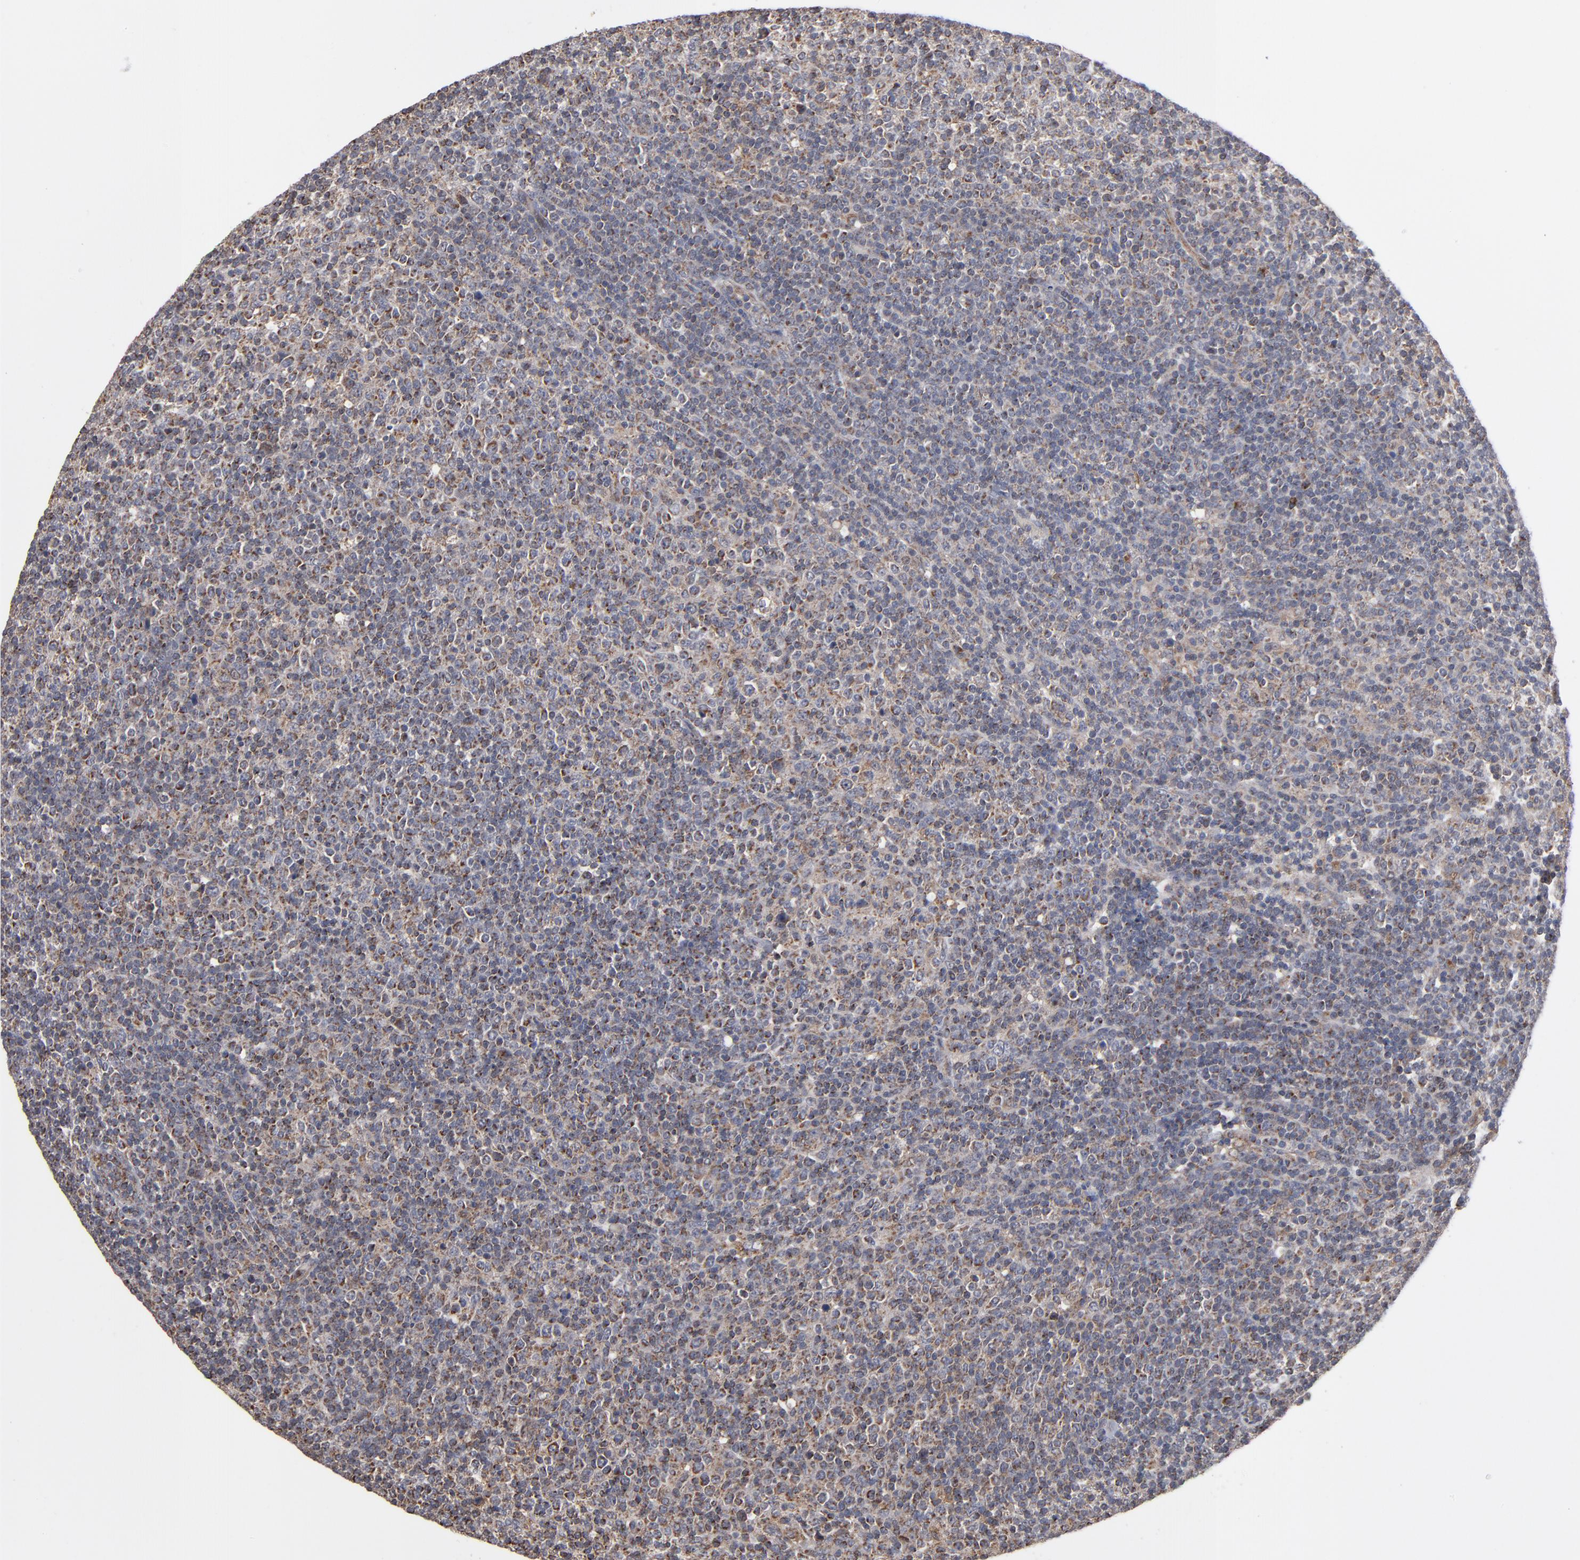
{"staining": {"intensity": "moderate", "quantity": "25%-75%", "location": "cytoplasmic/membranous"}, "tissue": "lymphoma", "cell_type": "Tumor cells", "image_type": "cancer", "snomed": [{"axis": "morphology", "description": "Malignant lymphoma, non-Hodgkin's type, Low grade"}, {"axis": "topography", "description": "Lymph node"}], "caption": "Moderate cytoplasmic/membranous protein staining is appreciated in about 25%-75% of tumor cells in malignant lymphoma, non-Hodgkin's type (low-grade).", "gene": "MIPOL1", "patient": {"sex": "male", "age": 70}}